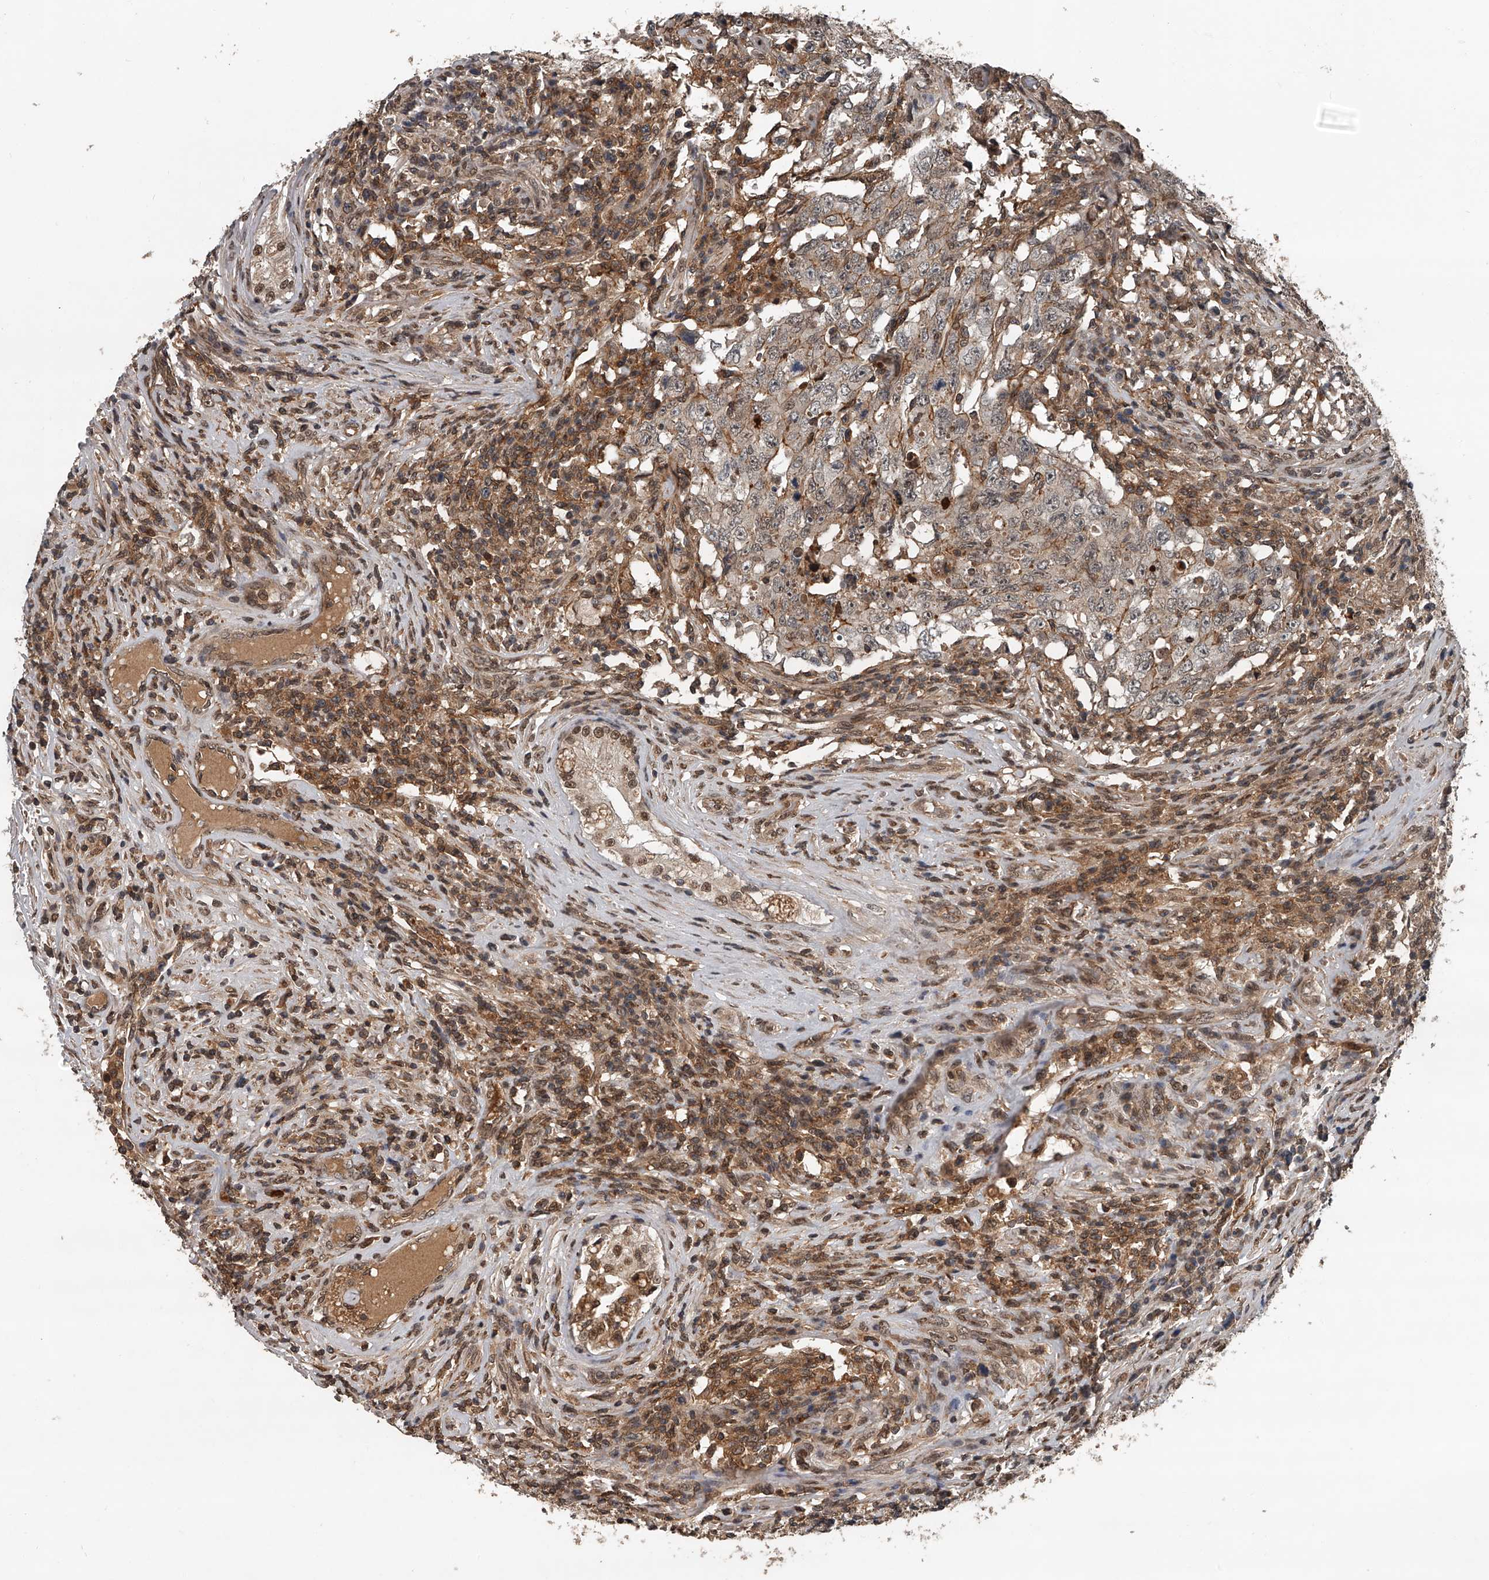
{"staining": {"intensity": "moderate", "quantity": "25%-75%", "location": "cytoplasmic/membranous"}, "tissue": "testis cancer", "cell_type": "Tumor cells", "image_type": "cancer", "snomed": [{"axis": "morphology", "description": "Carcinoma, Embryonal, NOS"}, {"axis": "topography", "description": "Testis"}], "caption": "Human testis cancer stained with a brown dye shows moderate cytoplasmic/membranous positive positivity in about 25%-75% of tumor cells.", "gene": "PLEKHG1", "patient": {"sex": "male", "age": 26}}